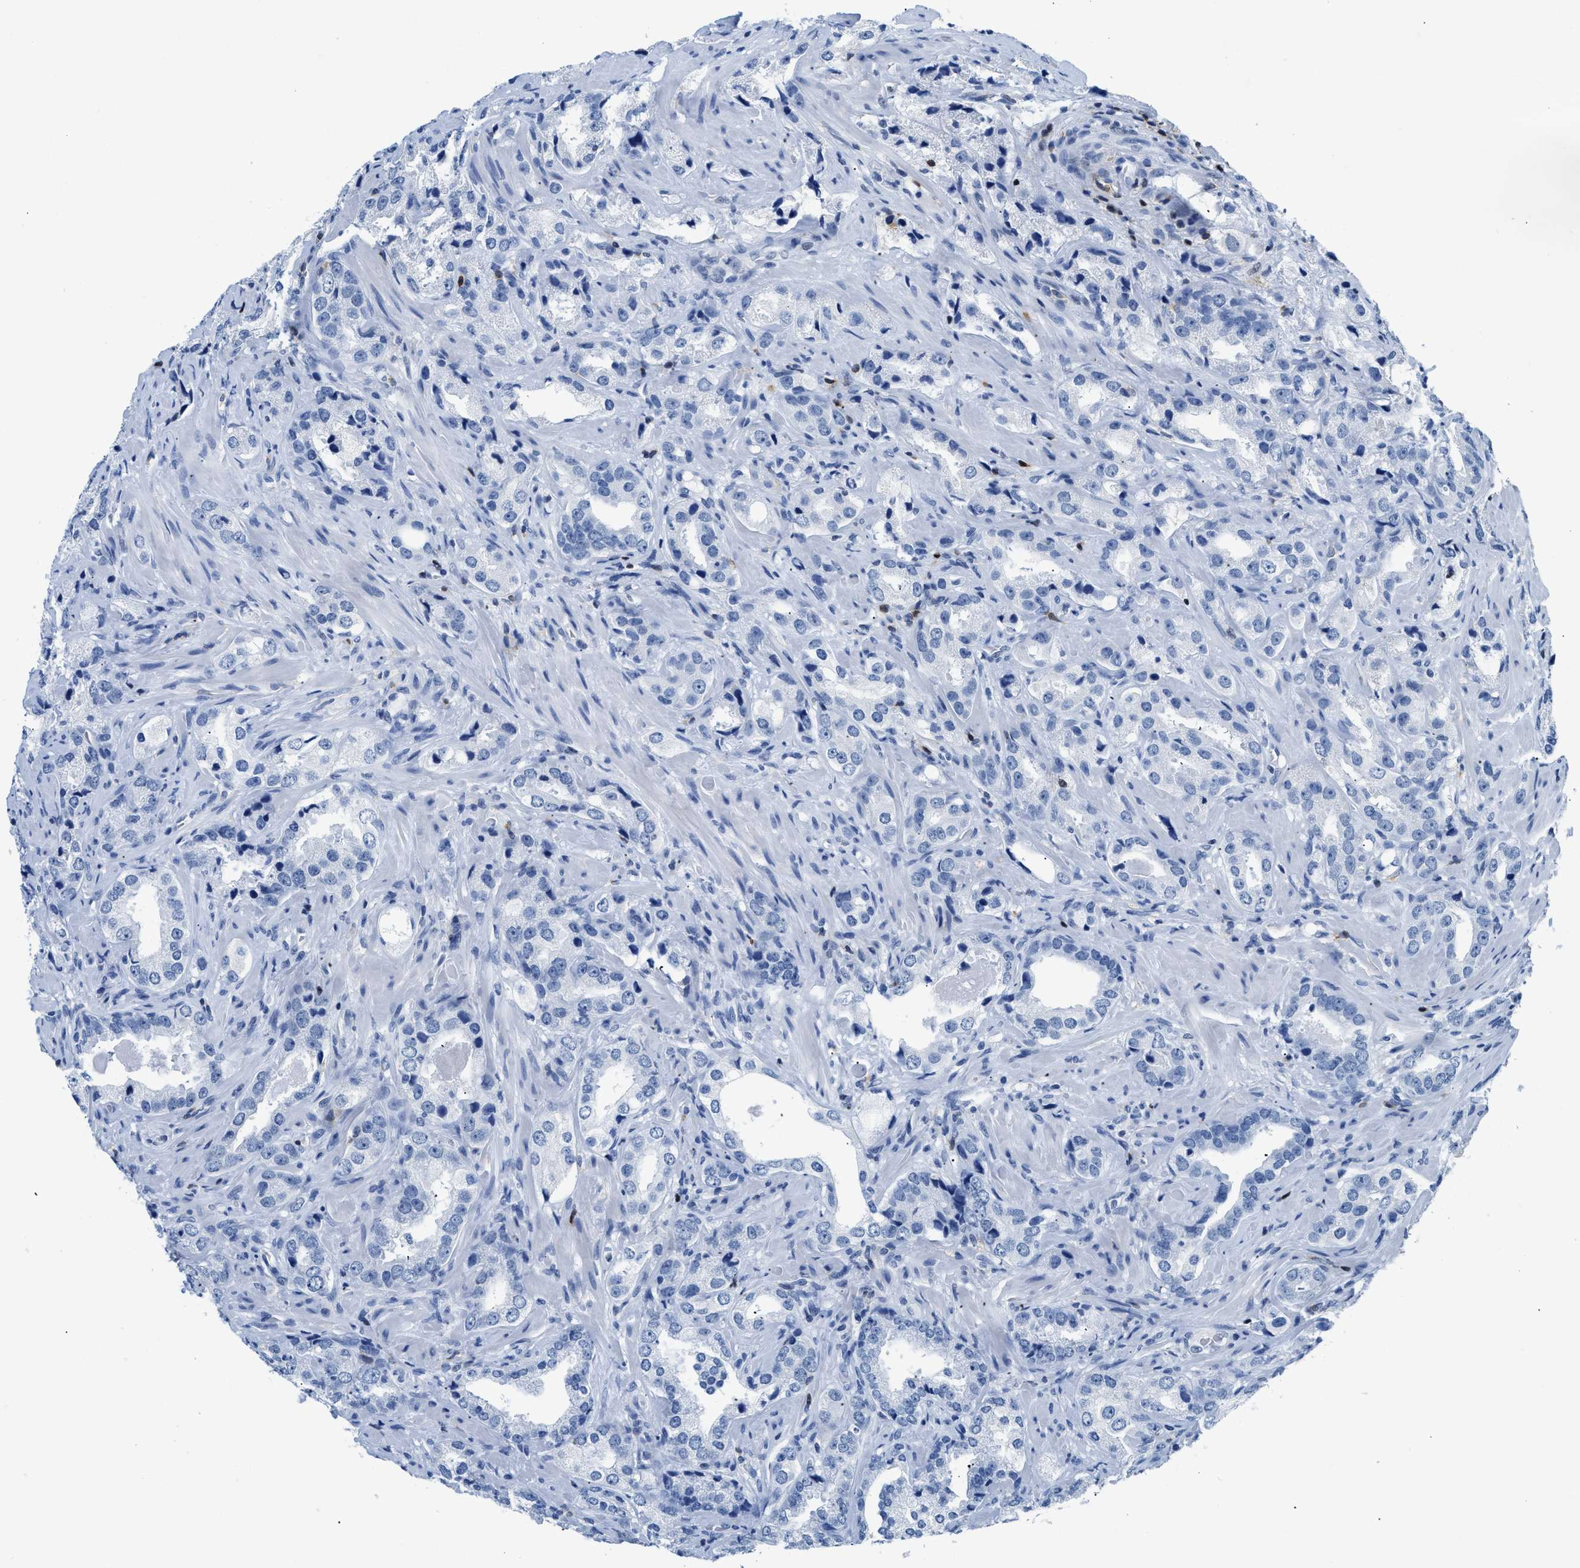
{"staining": {"intensity": "negative", "quantity": "none", "location": "none"}, "tissue": "prostate cancer", "cell_type": "Tumor cells", "image_type": "cancer", "snomed": [{"axis": "morphology", "description": "Adenocarcinoma, High grade"}, {"axis": "topography", "description": "Prostate"}], "caption": "DAB (3,3'-diaminobenzidine) immunohistochemical staining of human prostate adenocarcinoma (high-grade) exhibits no significant positivity in tumor cells.", "gene": "NFATC2", "patient": {"sex": "male", "age": 63}}